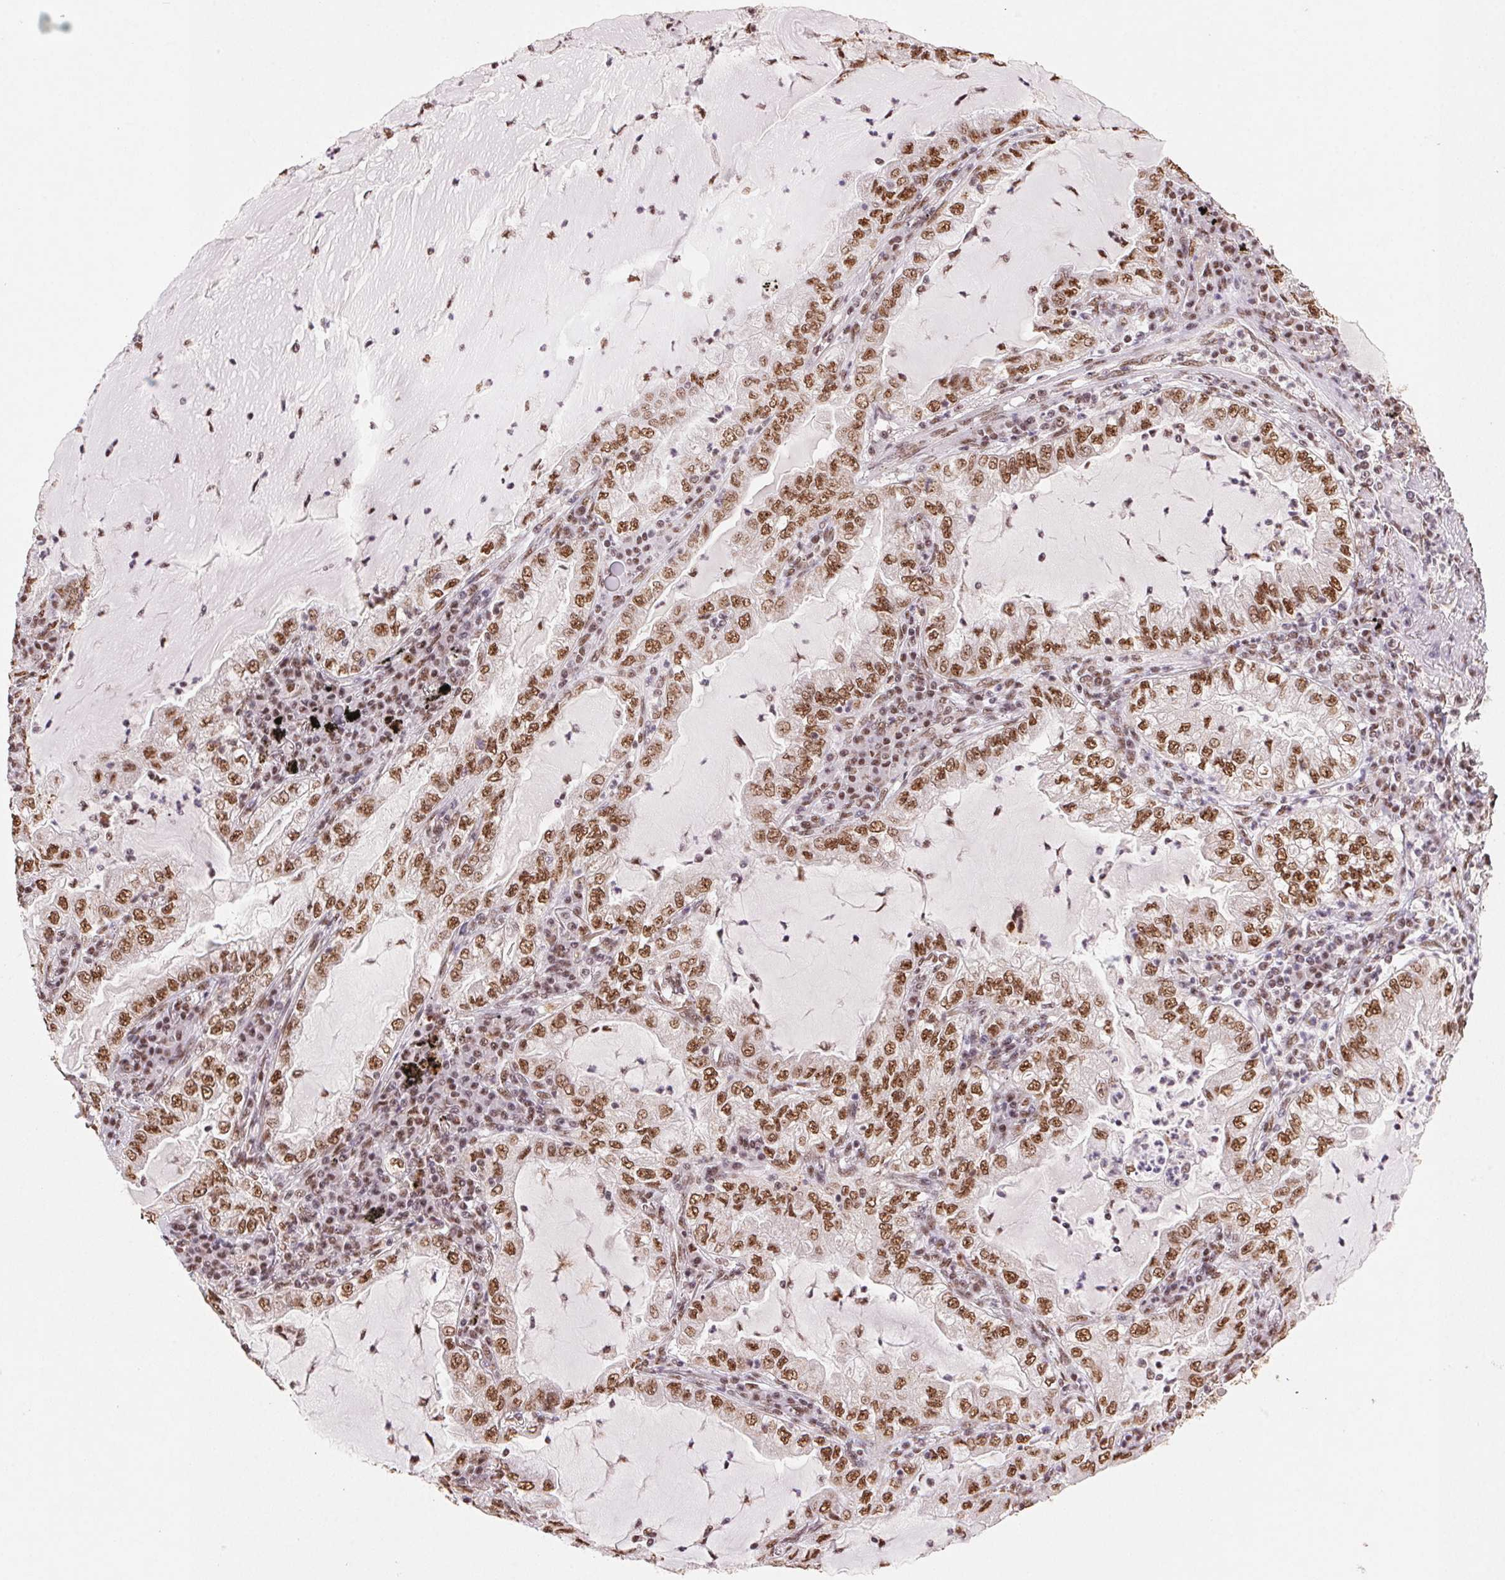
{"staining": {"intensity": "moderate", "quantity": ">75%", "location": "nuclear"}, "tissue": "lung cancer", "cell_type": "Tumor cells", "image_type": "cancer", "snomed": [{"axis": "morphology", "description": "Adenocarcinoma, NOS"}, {"axis": "topography", "description": "Lung"}], "caption": "Human lung cancer stained with a brown dye reveals moderate nuclear positive expression in about >75% of tumor cells.", "gene": "SNRPG", "patient": {"sex": "female", "age": 73}}